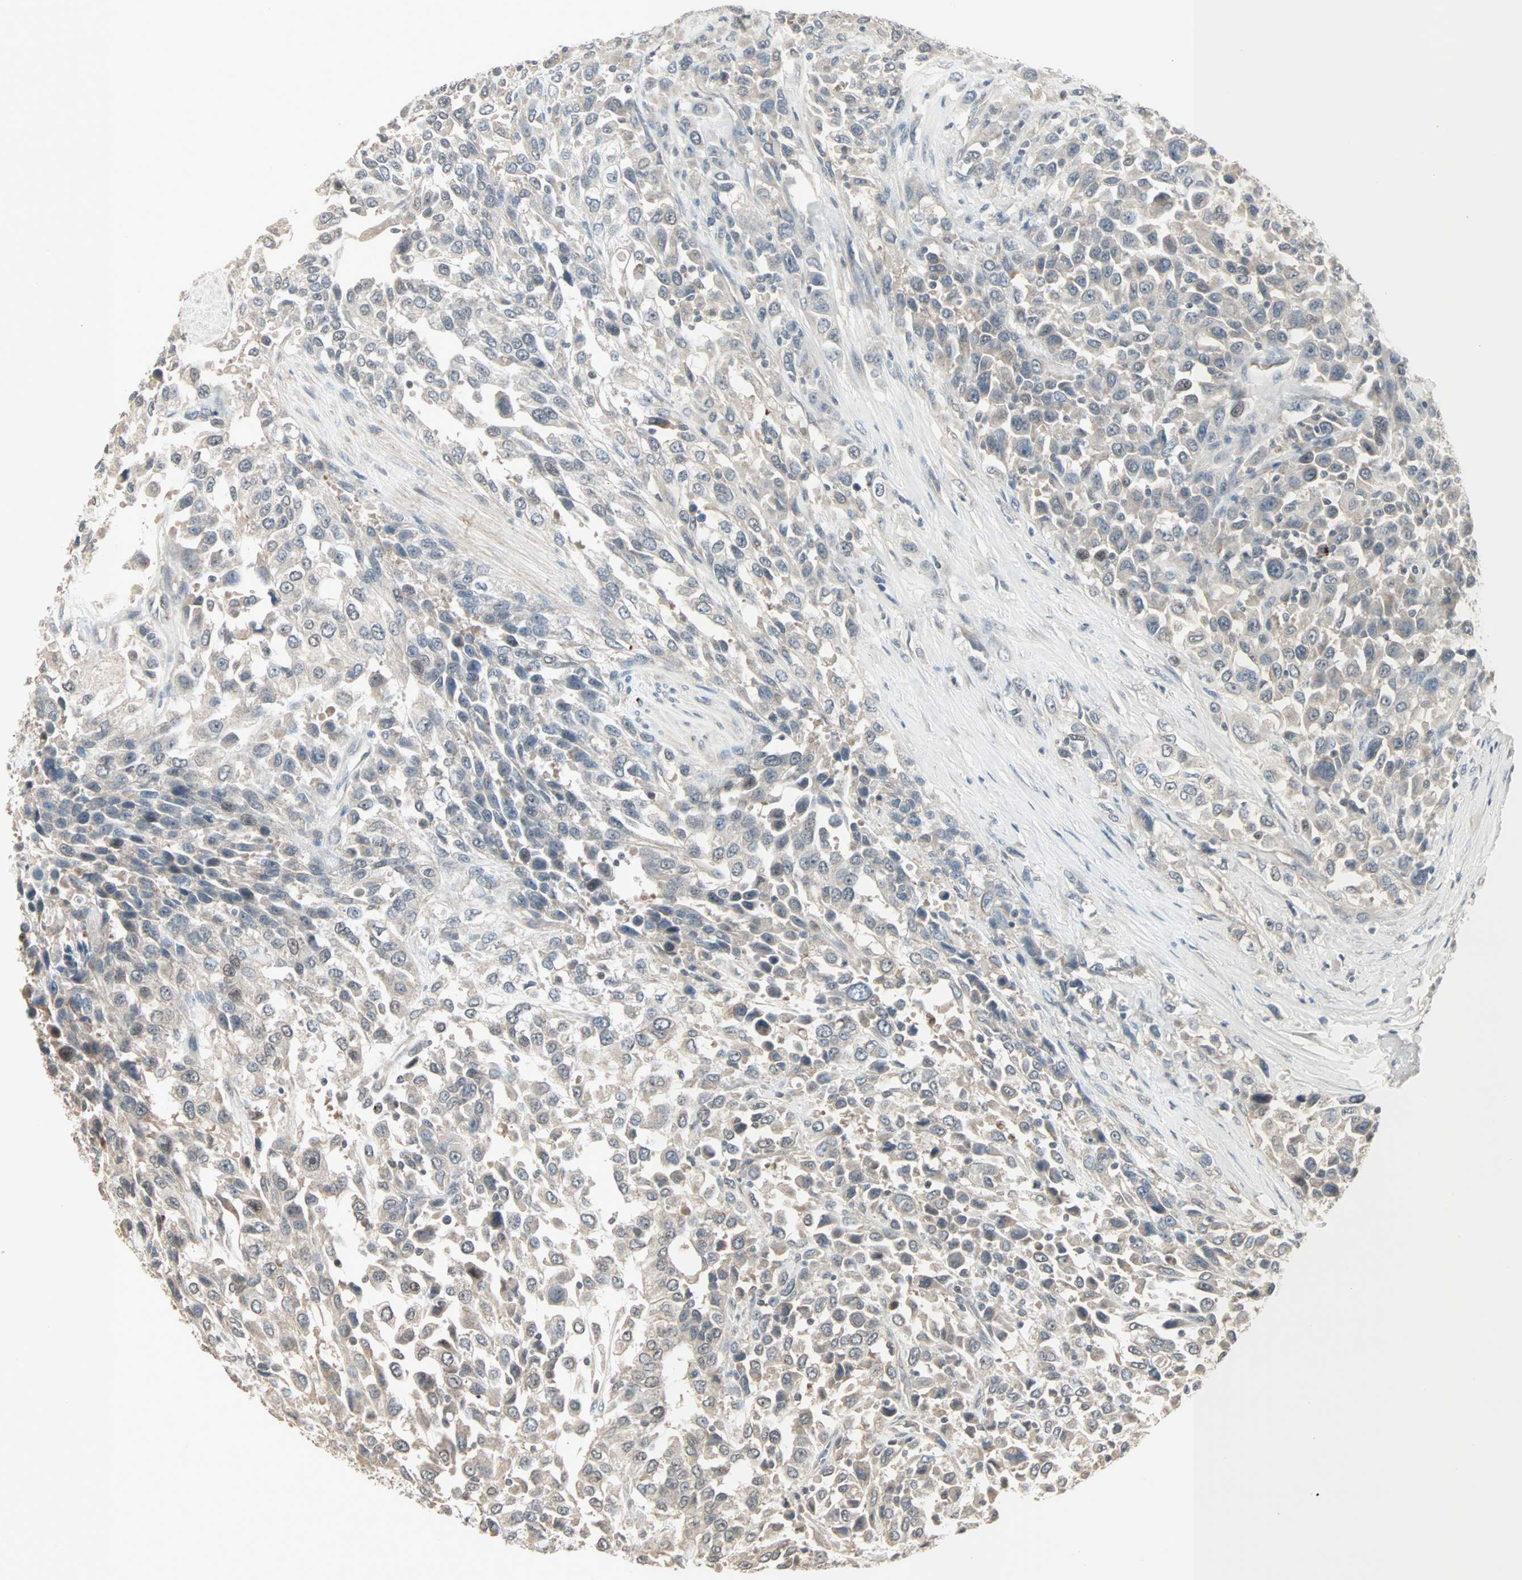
{"staining": {"intensity": "negative", "quantity": "none", "location": "none"}, "tissue": "urothelial cancer", "cell_type": "Tumor cells", "image_type": "cancer", "snomed": [{"axis": "morphology", "description": "Urothelial carcinoma, High grade"}, {"axis": "topography", "description": "Urinary bladder"}], "caption": "There is no significant positivity in tumor cells of urothelial carcinoma (high-grade). (DAB (3,3'-diaminobenzidine) IHC with hematoxylin counter stain).", "gene": "KDM4A", "patient": {"sex": "female", "age": 80}}